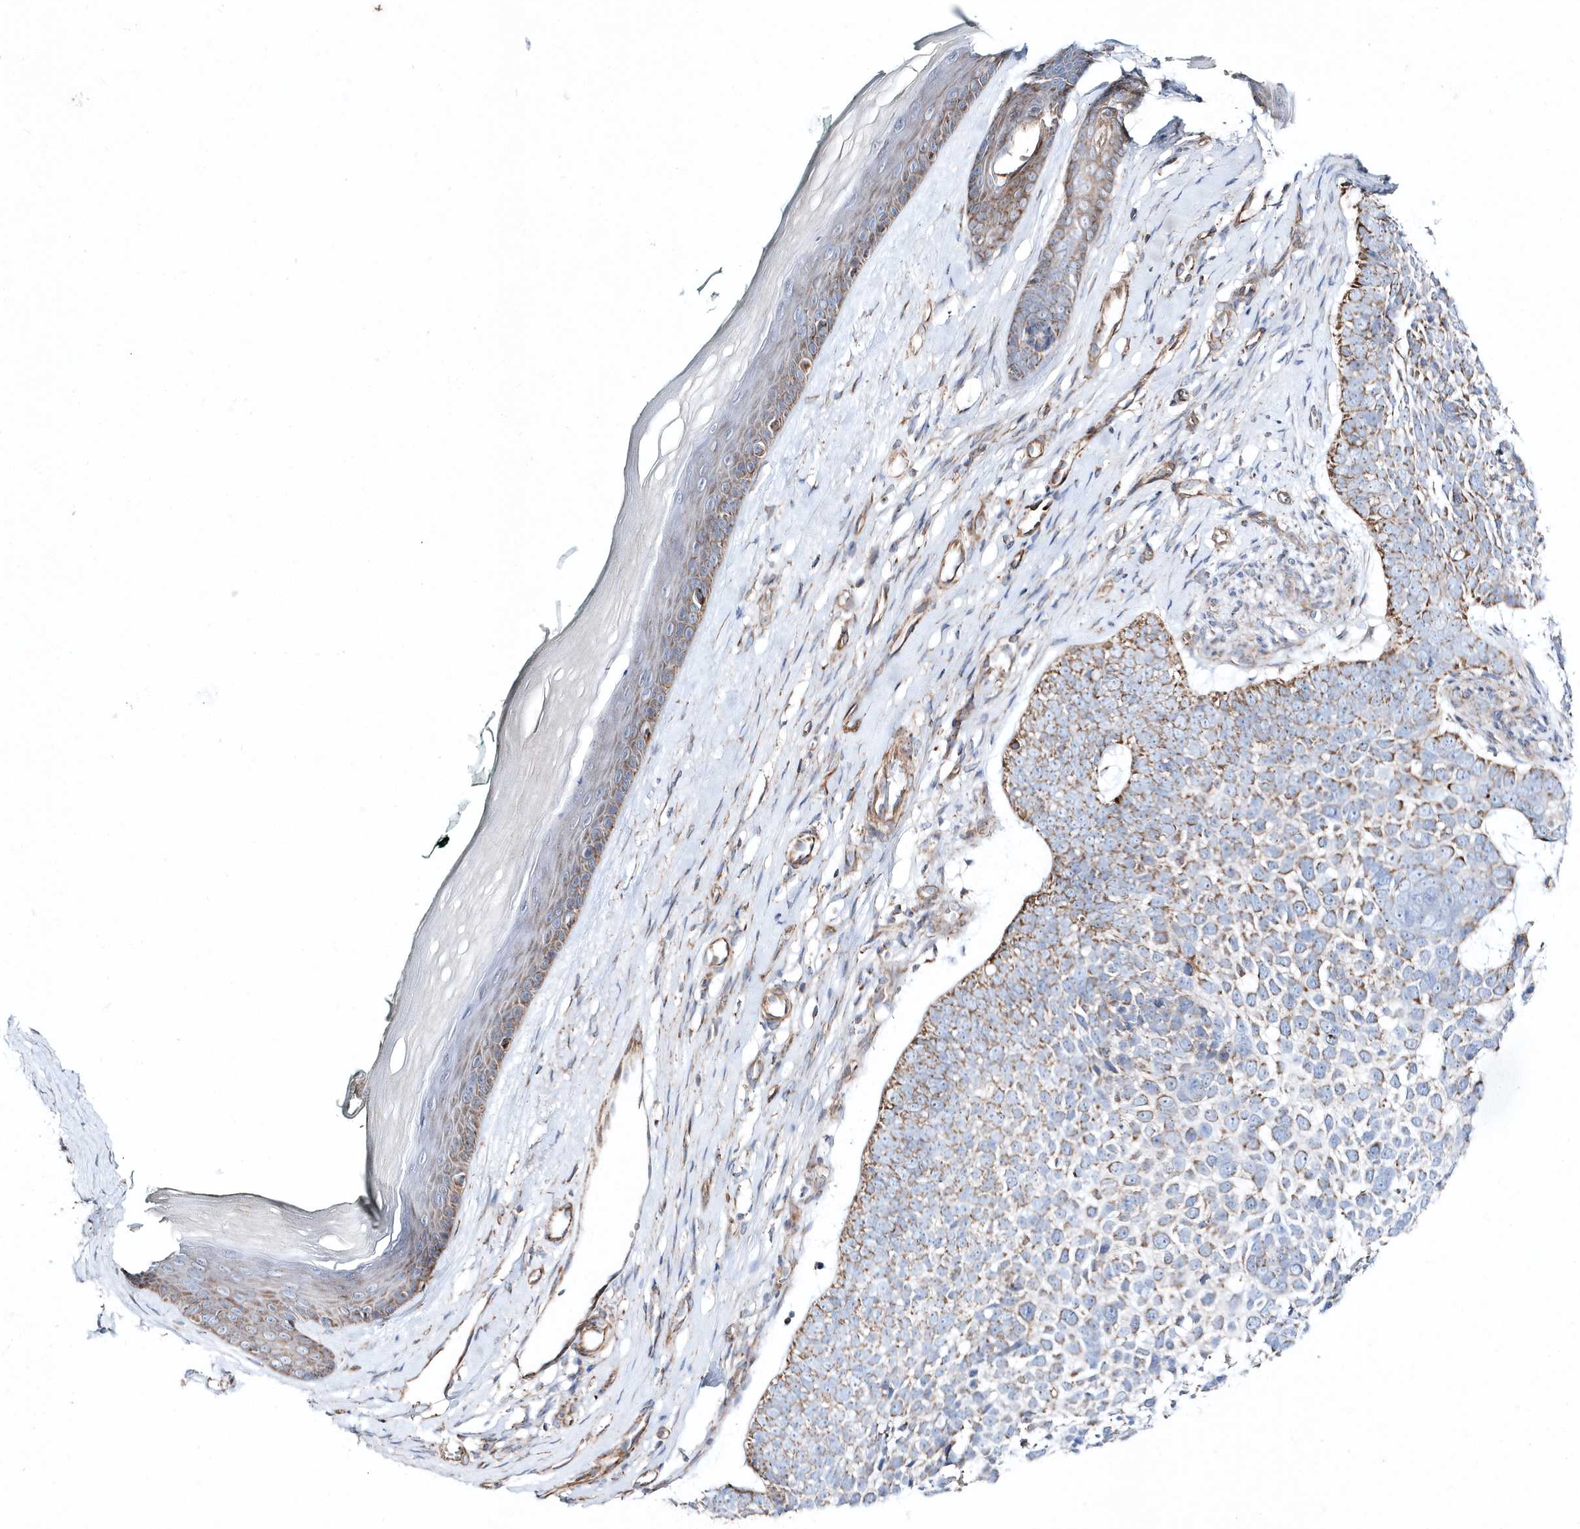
{"staining": {"intensity": "moderate", "quantity": "25%-75%", "location": "cytoplasmic/membranous"}, "tissue": "skin cancer", "cell_type": "Tumor cells", "image_type": "cancer", "snomed": [{"axis": "morphology", "description": "Basal cell carcinoma"}, {"axis": "topography", "description": "Skin"}], "caption": "There is medium levels of moderate cytoplasmic/membranous positivity in tumor cells of skin cancer (basal cell carcinoma), as demonstrated by immunohistochemical staining (brown color).", "gene": "OPA1", "patient": {"sex": "female", "age": 81}}